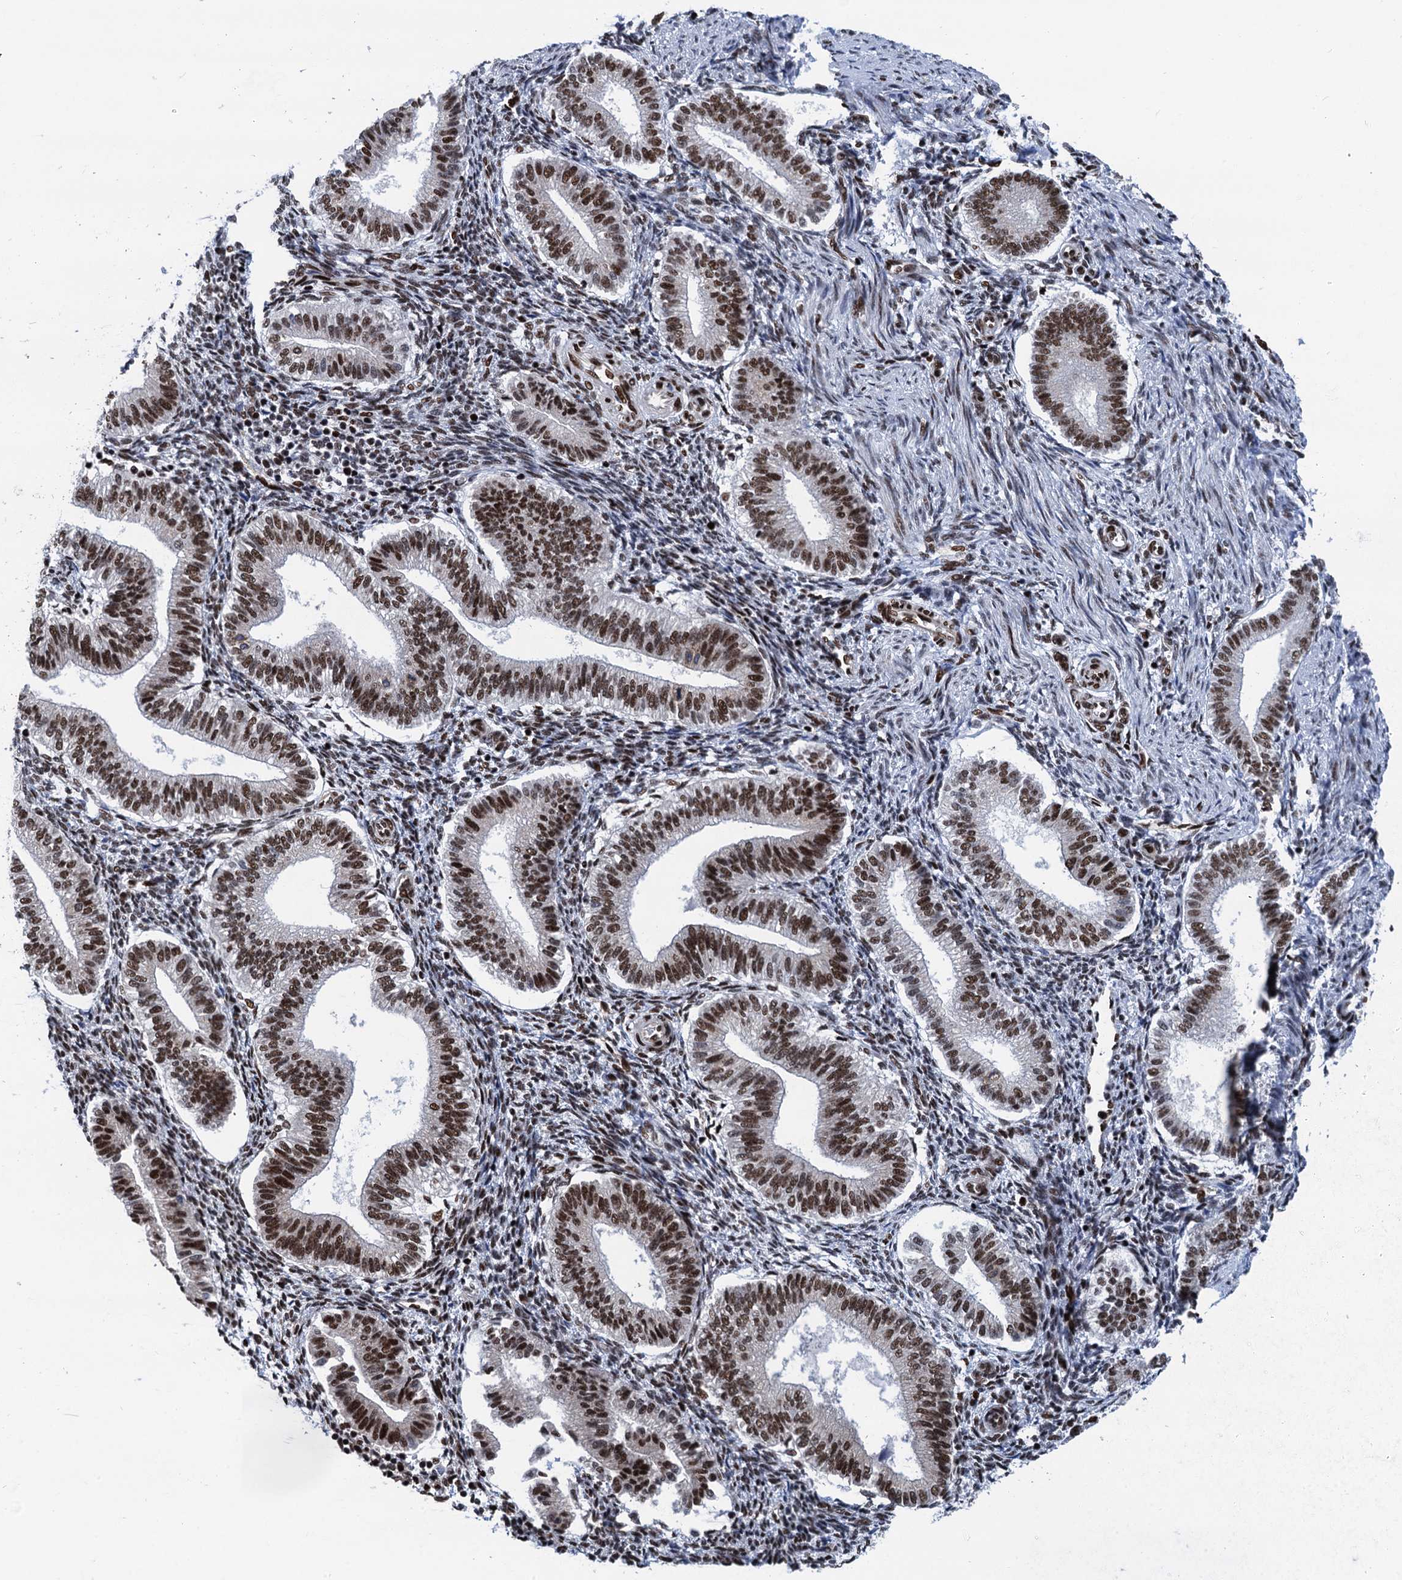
{"staining": {"intensity": "moderate", "quantity": "<25%", "location": "nuclear"}, "tissue": "endometrium", "cell_type": "Cells in endometrial stroma", "image_type": "normal", "snomed": [{"axis": "morphology", "description": "Normal tissue, NOS"}, {"axis": "topography", "description": "Endometrium"}], "caption": "Immunohistochemistry (DAB (3,3'-diaminobenzidine)) staining of benign endometrium displays moderate nuclear protein positivity in about <25% of cells in endometrial stroma. Using DAB (3,3'-diaminobenzidine) (brown) and hematoxylin (blue) stains, captured at high magnification using brightfield microscopy.", "gene": "PPP4R1", "patient": {"sex": "female", "age": 25}}